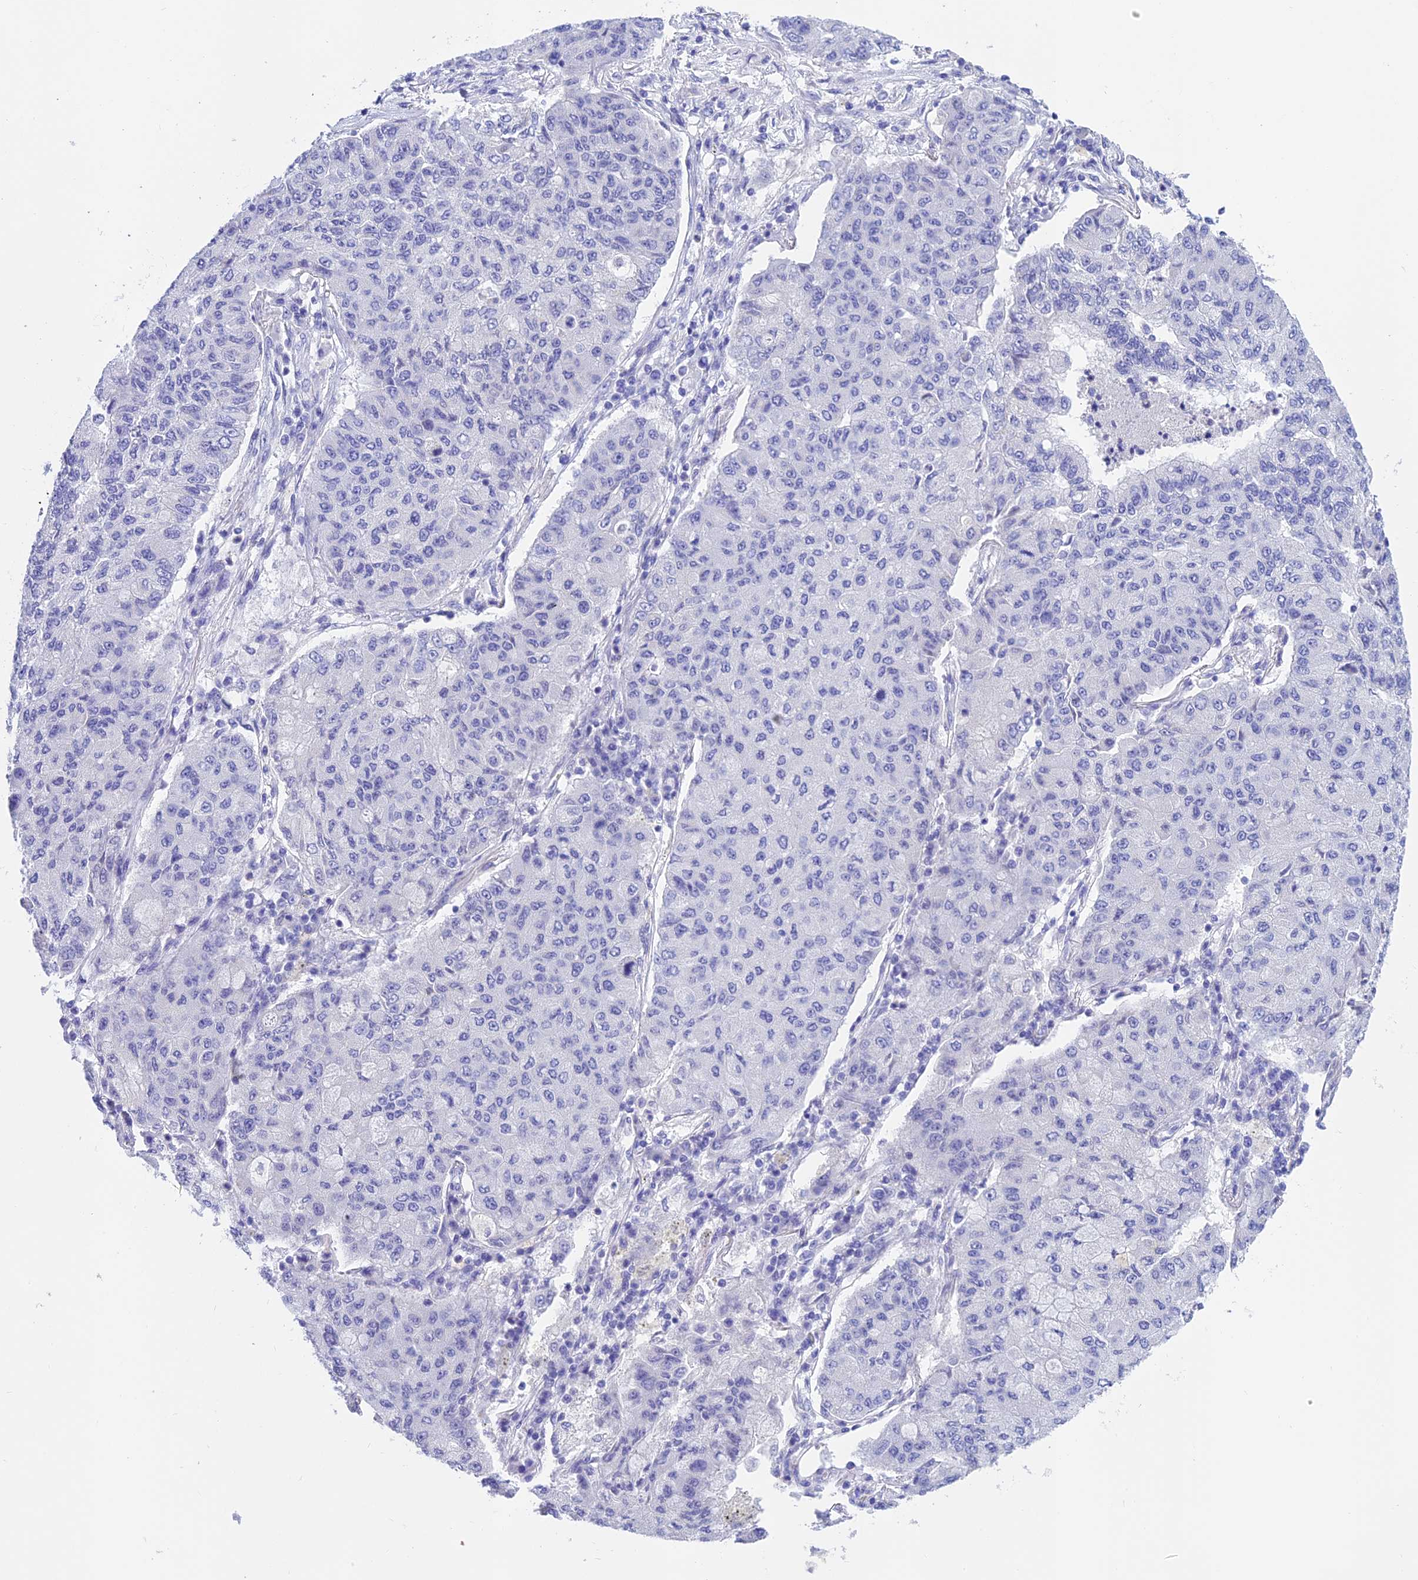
{"staining": {"intensity": "negative", "quantity": "none", "location": "none"}, "tissue": "lung cancer", "cell_type": "Tumor cells", "image_type": "cancer", "snomed": [{"axis": "morphology", "description": "Squamous cell carcinoma, NOS"}, {"axis": "topography", "description": "Lung"}], "caption": "Tumor cells show no significant staining in lung squamous cell carcinoma. Nuclei are stained in blue.", "gene": "C17orf67", "patient": {"sex": "male", "age": 74}}